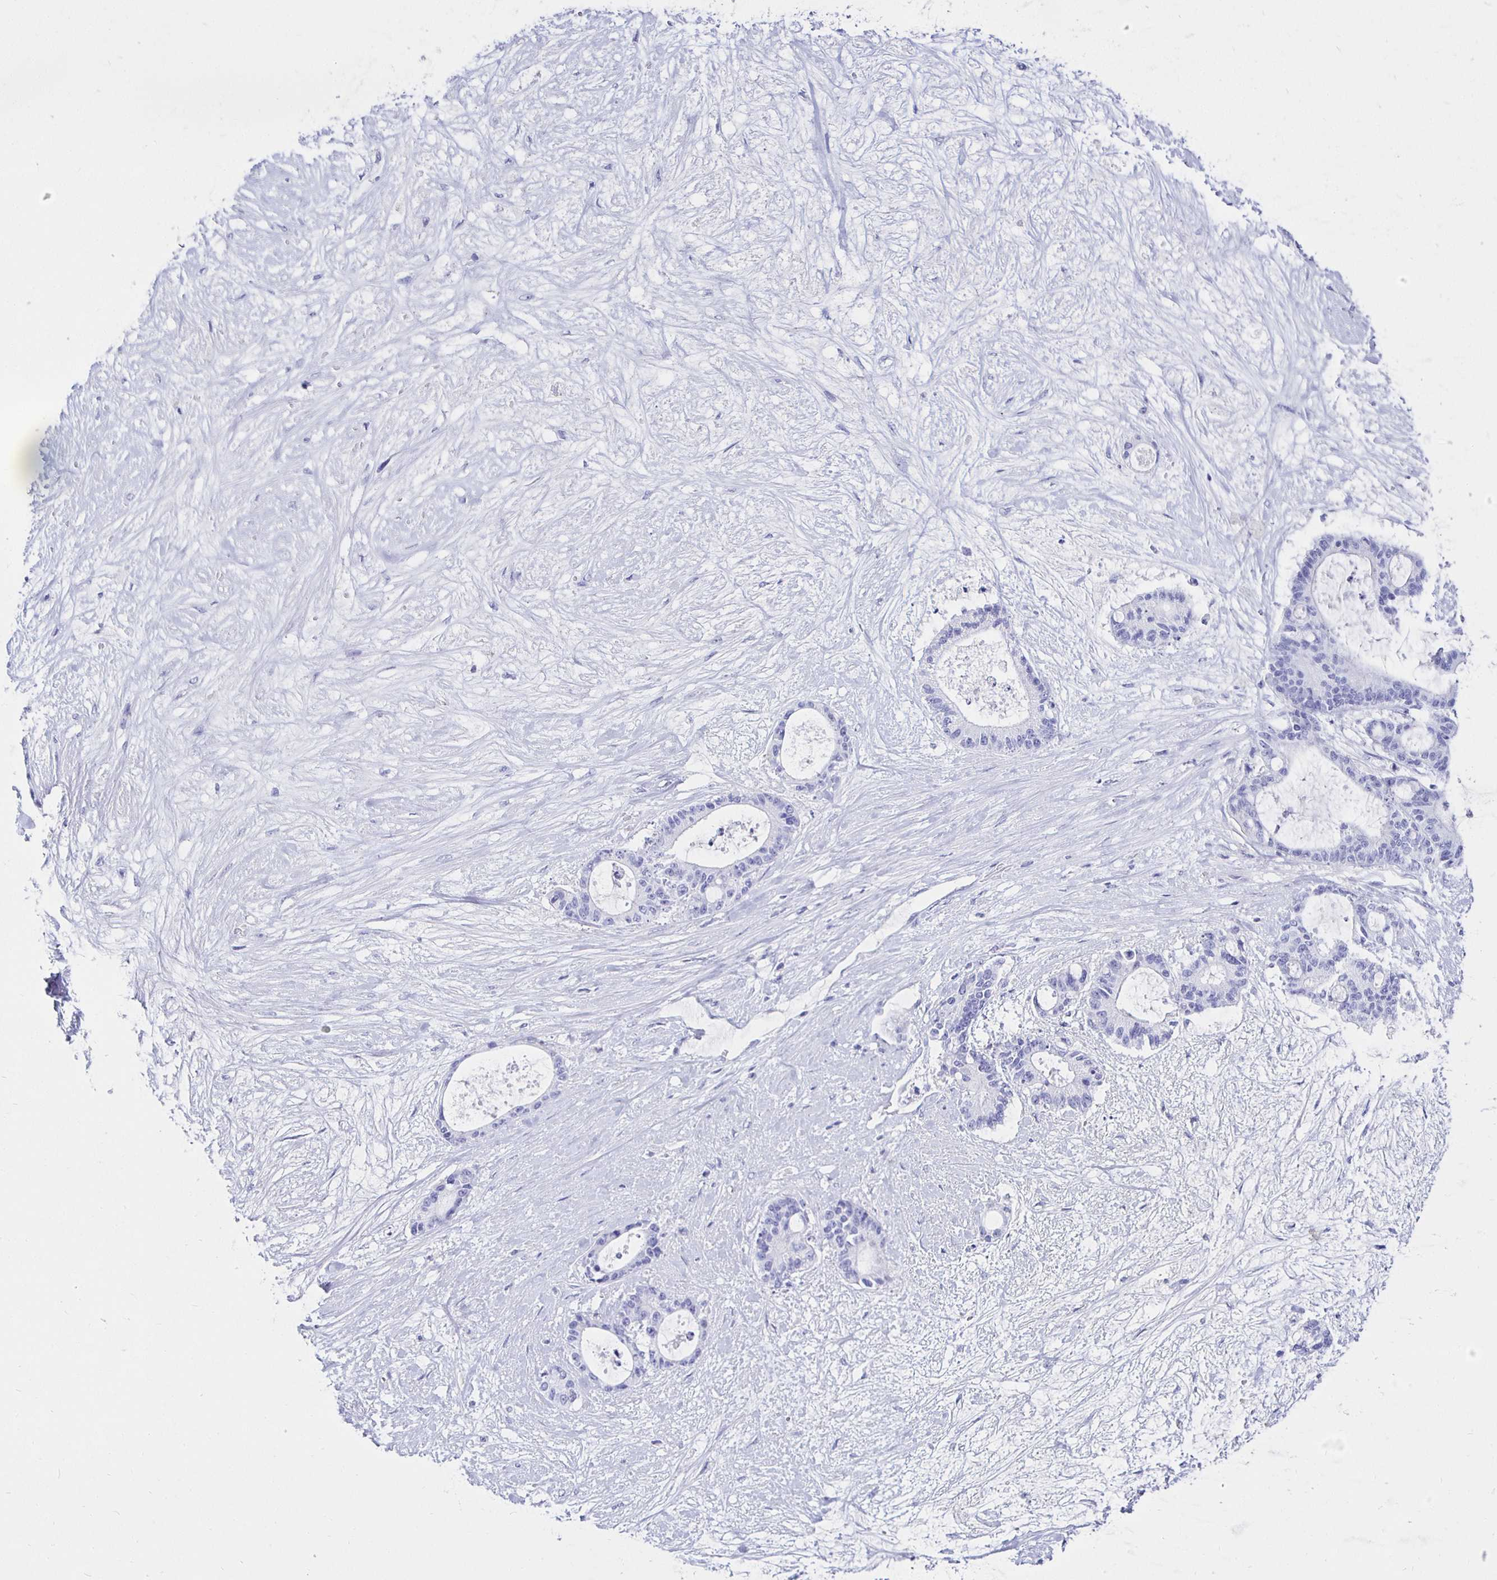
{"staining": {"intensity": "negative", "quantity": "none", "location": "none"}, "tissue": "liver cancer", "cell_type": "Tumor cells", "image_type": "cancer", "snomed": [{"axis": "morphology", "description": "Normal tissue, NOS"}, {"axis": "morphology", "description": "Cholangiocarcinoma"}, {"axis": "topography", "description": "Liver"}, {"axis": "topography", "description": "Peripheral nerve tissue"}], "caption": "Tumor cells show no significant protein positivity in liver cancer (cholangiocarcinoma).", "gene": "UMOD", "patient": {"sex": "female", "age": 73}}